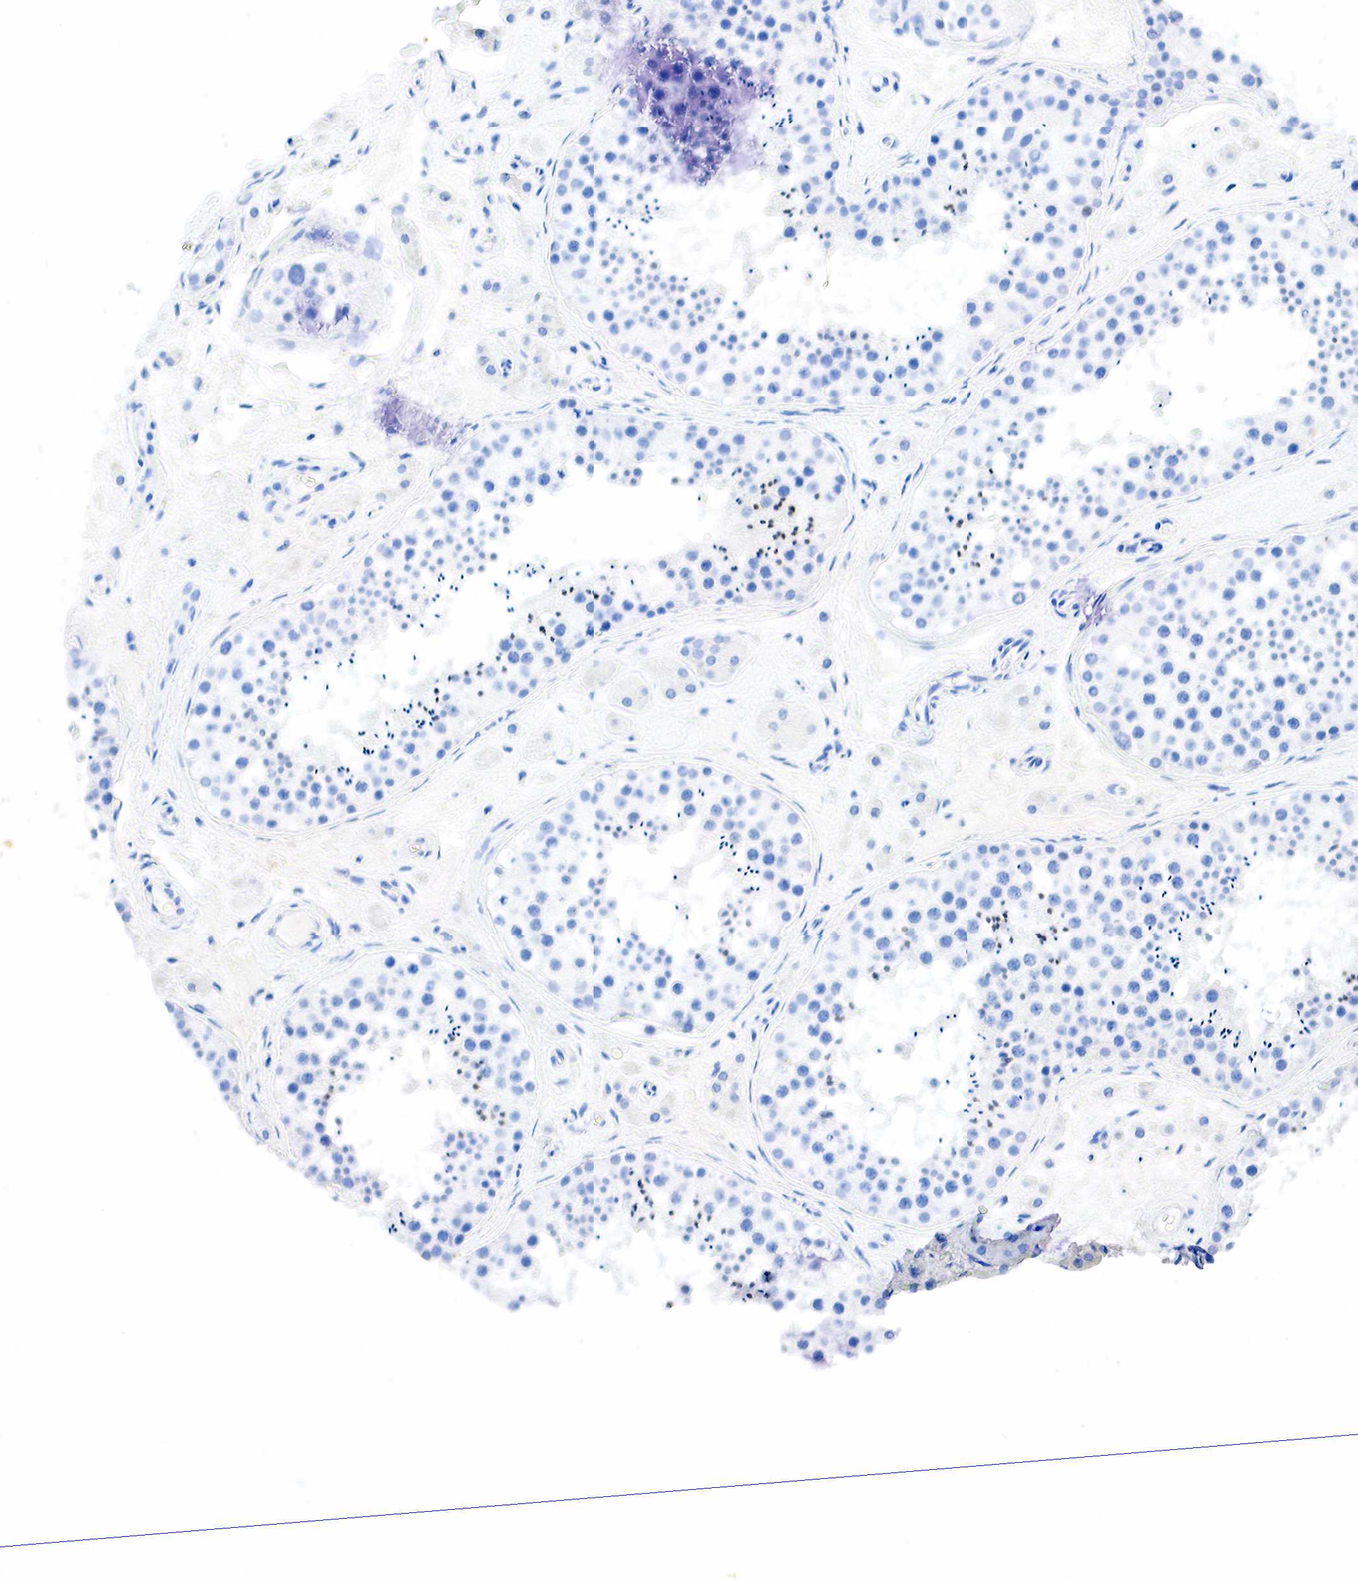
{"staining": {"intensity": "negative", "quantity": "none", "location": "none"}, "tissue": "testis", "cell_type": "Cells in seminiferous ducts", "image_type": "normal", "snomed": [{"axis": "morphology", "description": "Normal tissue, NOS"}, {"axis": "topography", "description": "Testis"}], "caption": "High magnification brightfield microscopy of unremarkable testis stained with DAB (3,3'-diaminobenzidine) (brown) and counterstained with hematoxylin (blue): cells in seminiferous ducts show no significant expression. (DAB immunohistochemistry (IHC) visualized using brightfield microscopy, high magnification).", "gene": "SST", "patient": {"sex": "male", "age": 38}}